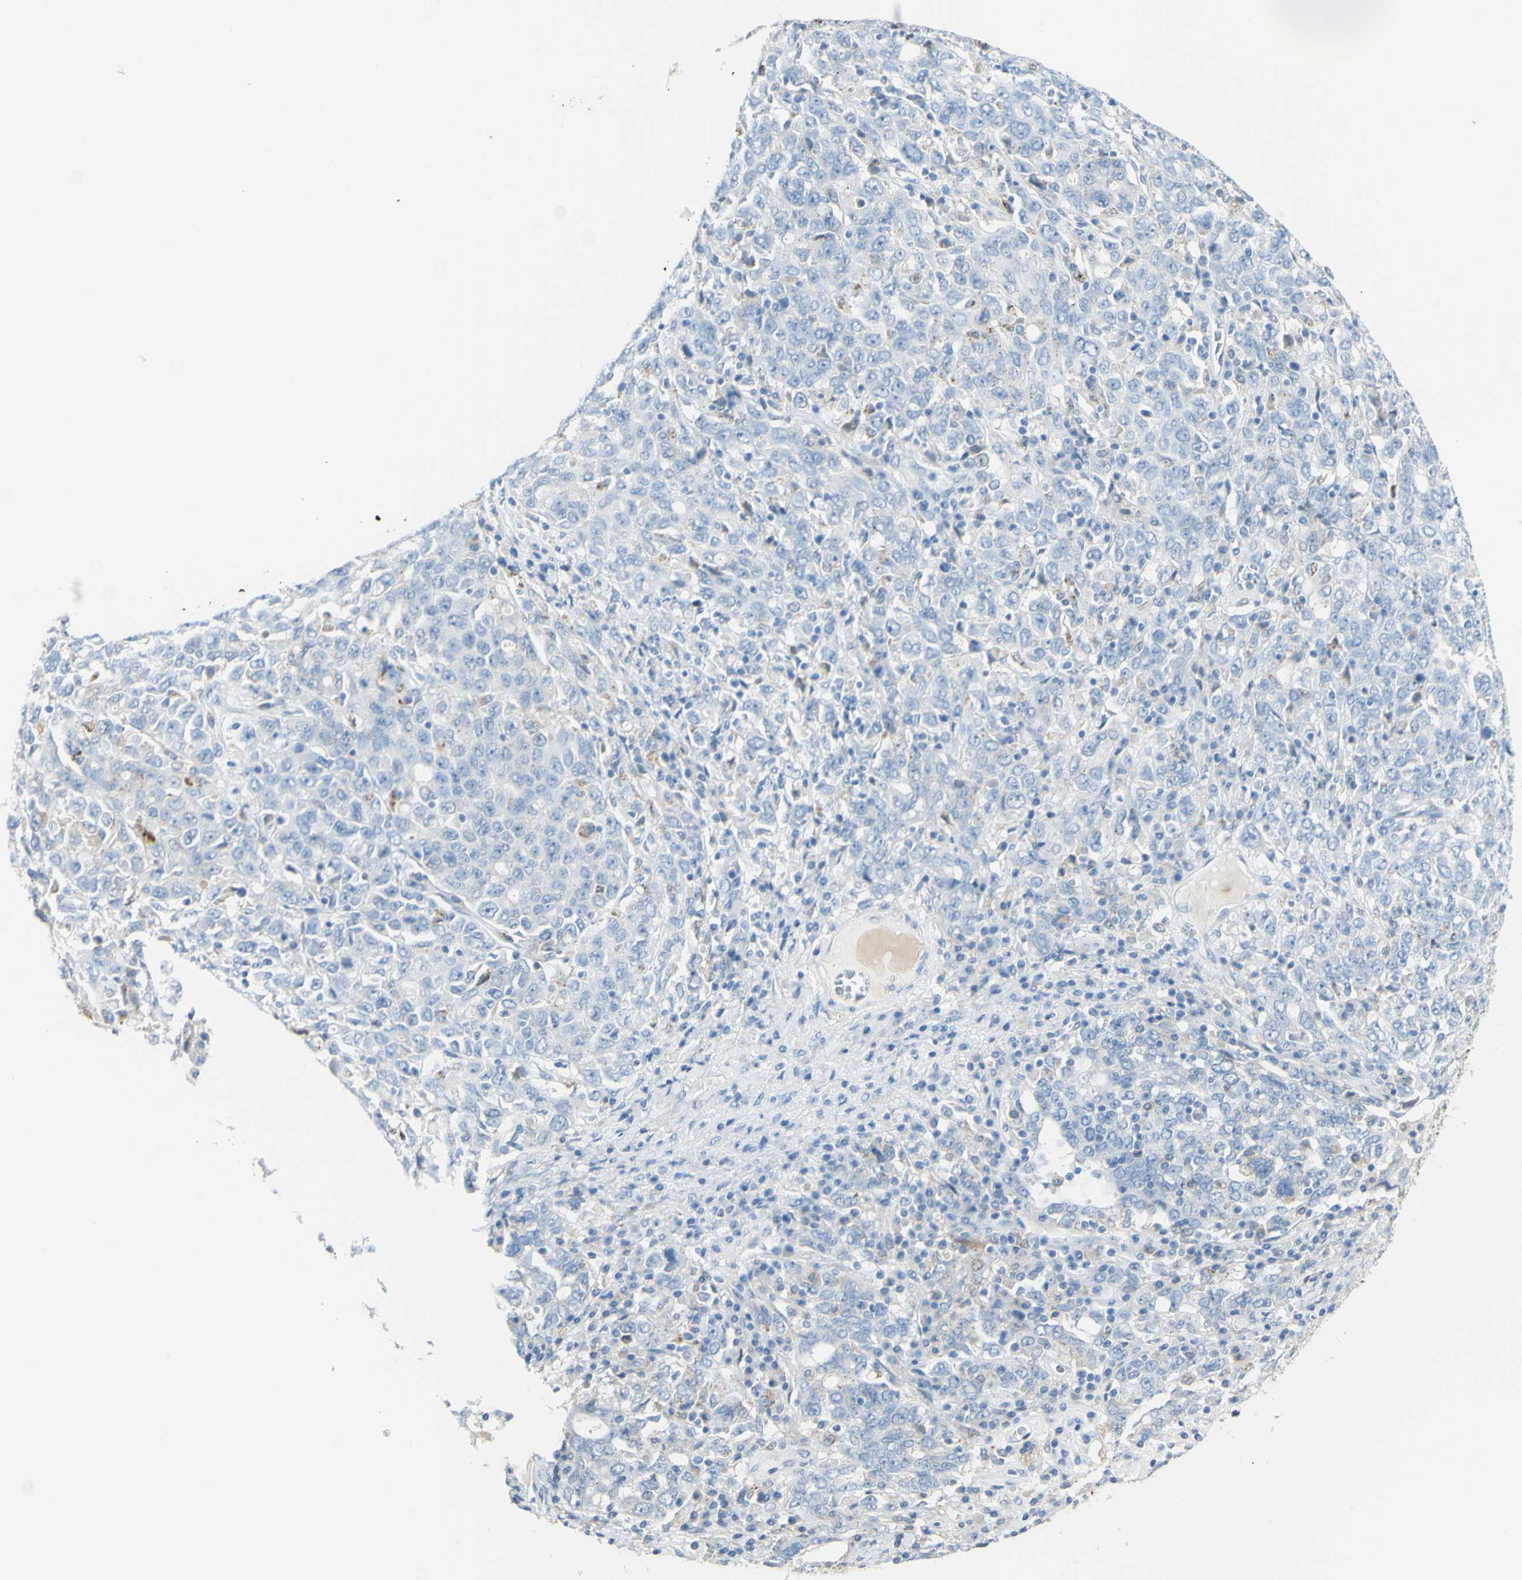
{"staining": {"intensity": "weak", "quantity": "<25%", "location": "cytoplasmic/membranous"}, "tissue": "ovarian cancer", "cell_type": "Tumor cells", "image_type": "cancer", "snomed": [{"axis": "morphology", "description": "Carcinoma, endometroid"}, {"axis": "topography", "description": "Ovary"}], "caption": "This is an IHC image of ovarian endometroid carcinoma. There is no positivity in tumor cells.", "gene": "TSPAN1", "patient": {"sex": "female", "age": 62}}